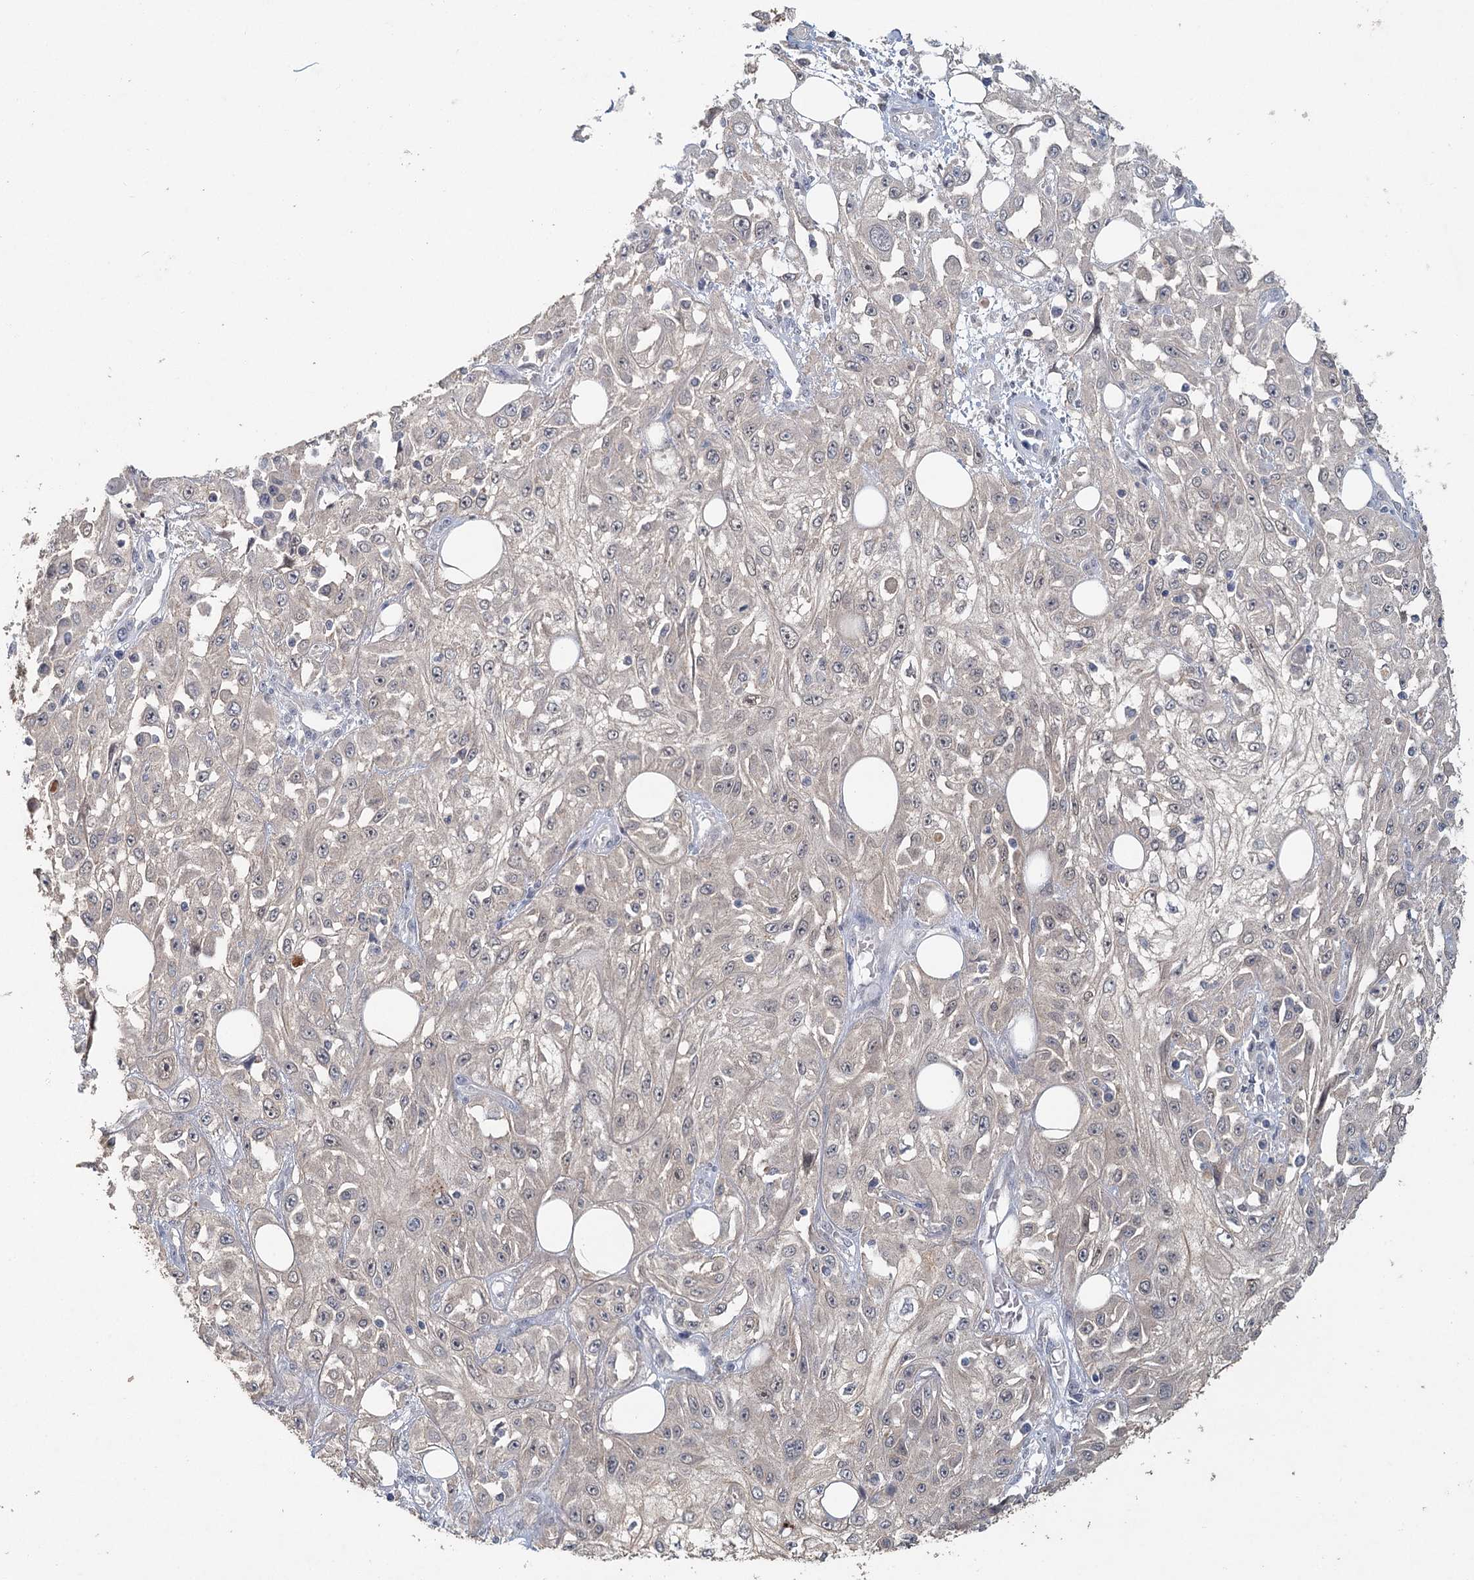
{"staining": {"intensity": "negative", "quantity": "none", "location": "none"}, "tissue": "skin cancer", "cell_type": "Tumor cells", "image_type": "cancer", "snomed": [{"axis": "morphology", "description": "Squamous cell carcinoma, NOS"}, {"axis": "morphology", "description": "Squamous cell carcinoma, metastatic, NOS"}, {"axis": "topography", "description": "Skin"}, {"axis": "topography", "description": "Lymph node"}], "caption": "IHC of human skin cancer reveals no staining in tumor cells.", "gene": "ADK", "patient": {"sex": "male", "age": 75}}